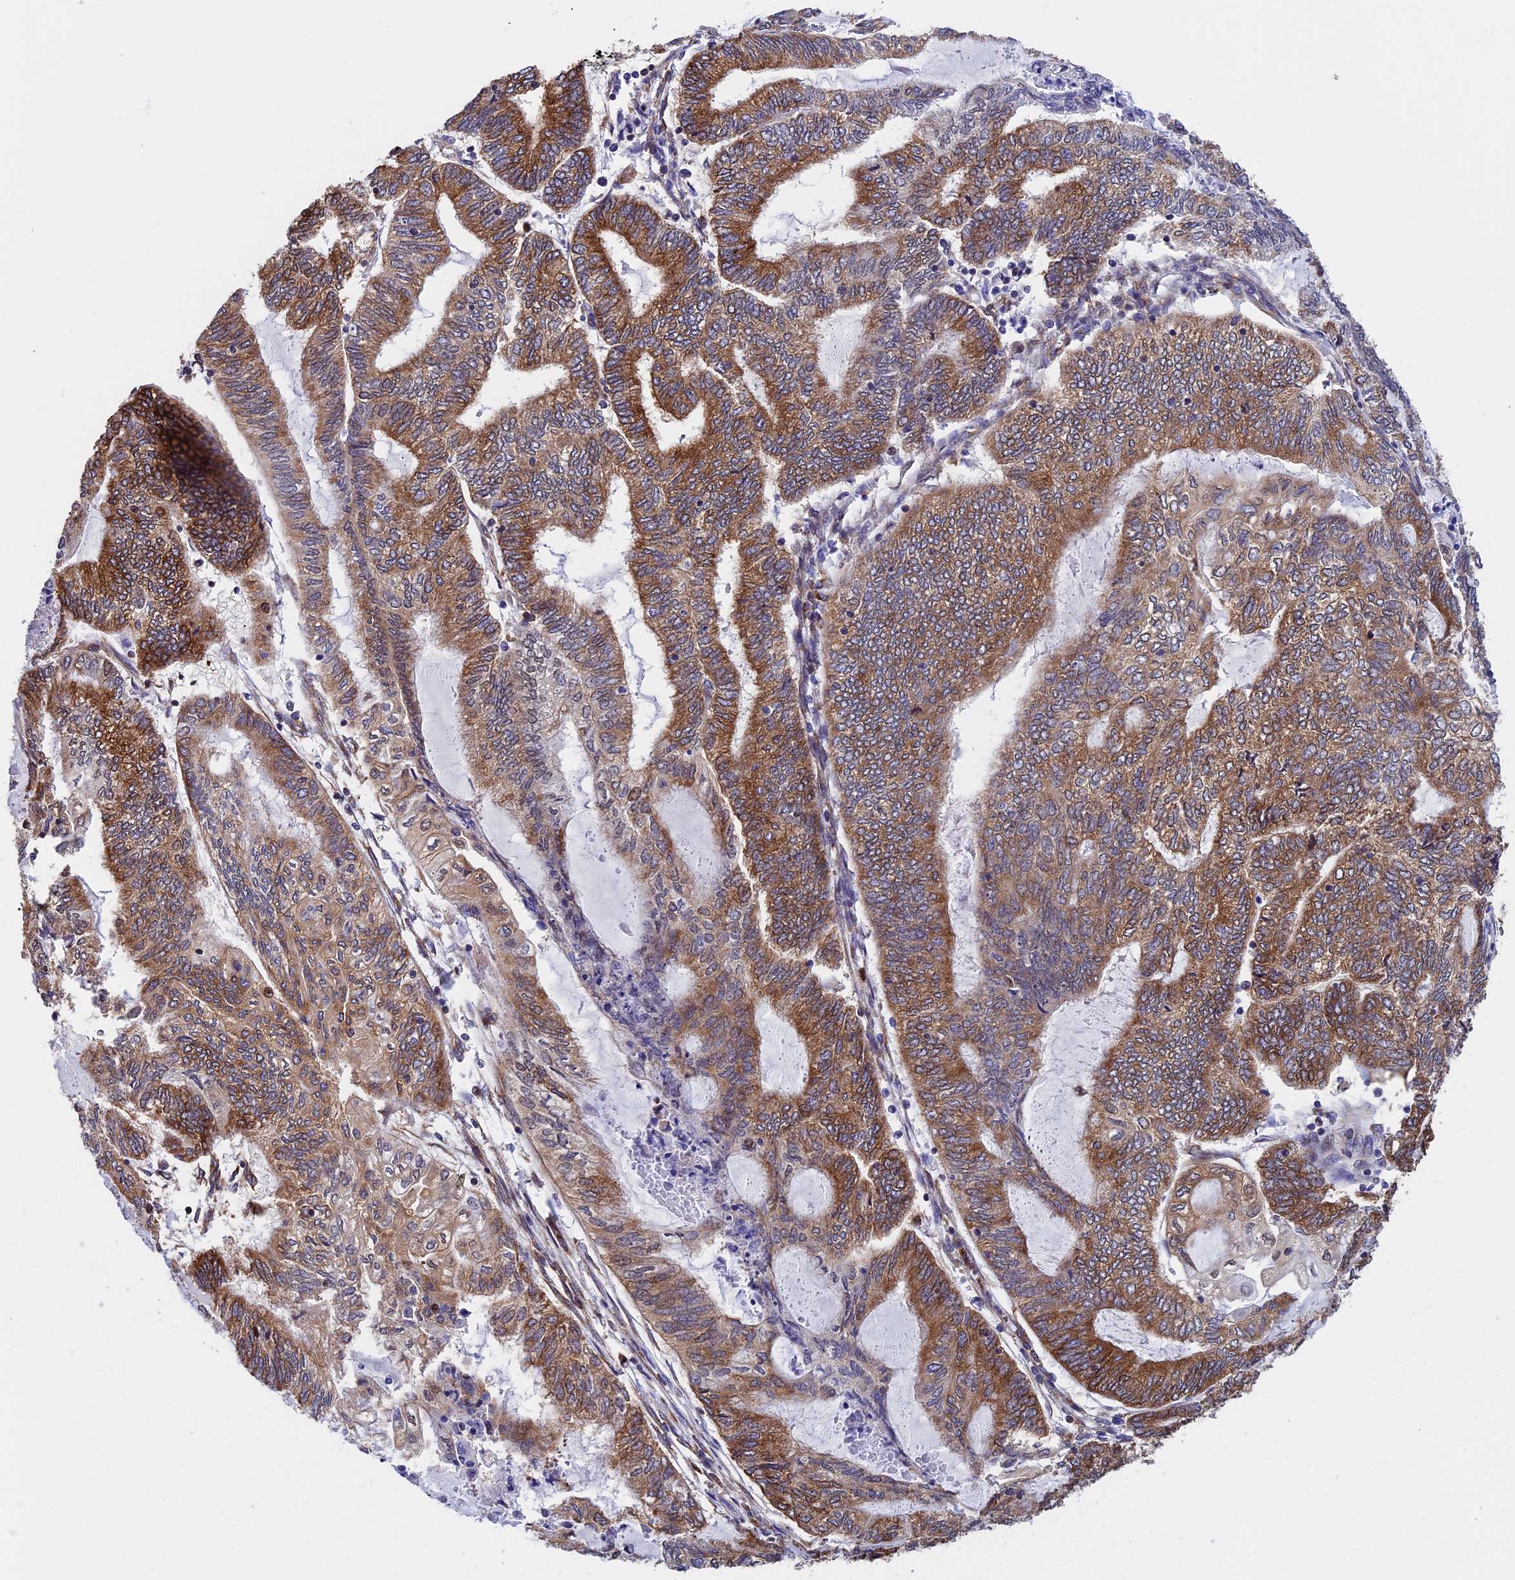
{"staining": {"intensity": "strong", "quantity": "25%-75%", "location": "cytoplasmic/membranous"}, "tissue": "endometrial cancer", "cell_type": "Tumor cells", "image_type": "cancer", "snomed": [{"axis": "morphology", "description": "Adenocarcinoma, NOS"}, {"axis": "topography", "description": "Uterus"}, {"axis": "topography", "description": "Endometrium"}], "caption": "Protein staining of endometrial adenocarcinoma tissue reveals strong cytoplasmic/membranous expression in approximately 25%-75% of tumor cells.", "gene": "SLC9A5", "patient": {"sex": "female", "age": 70}}